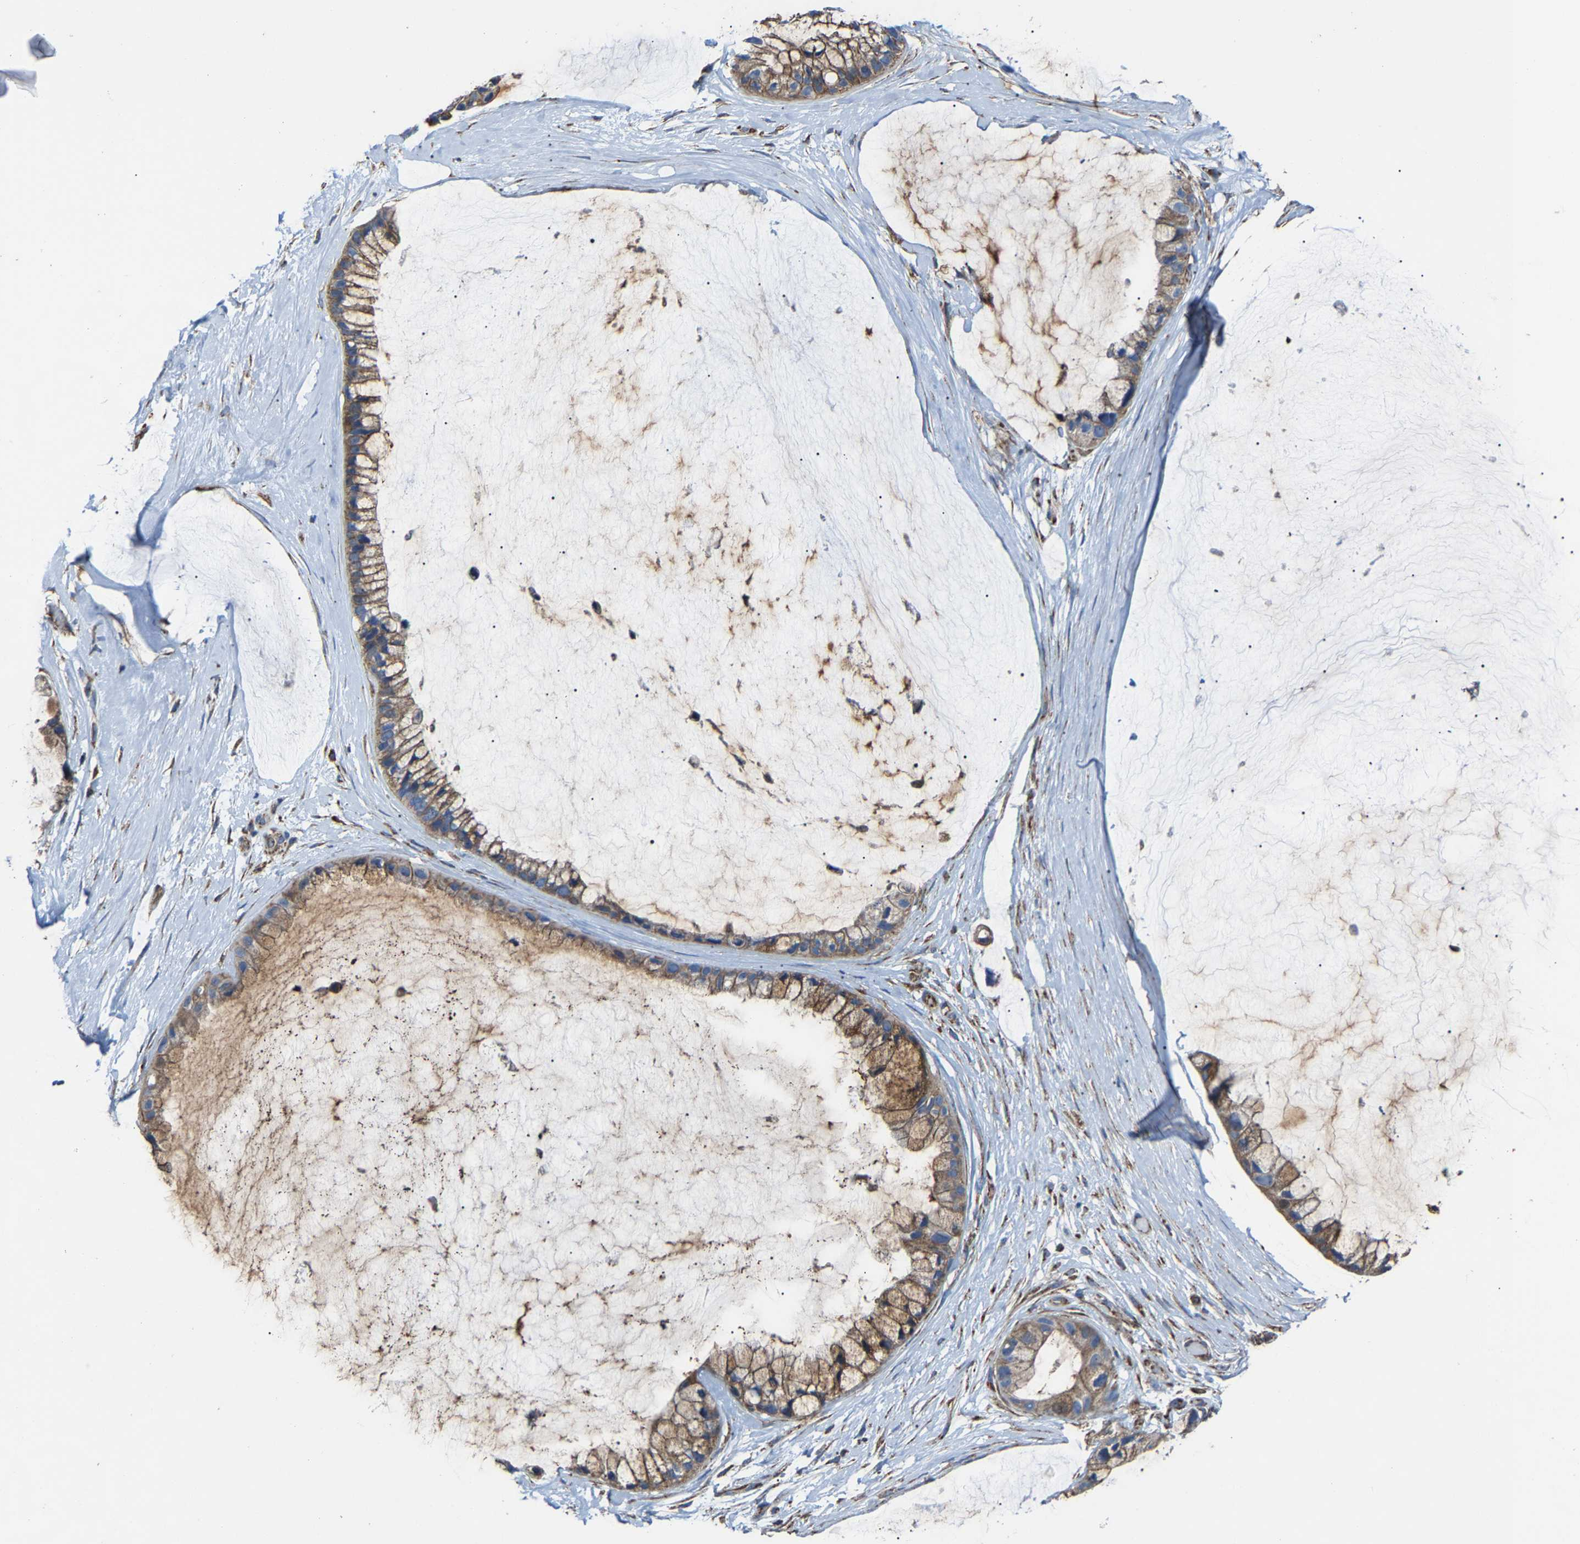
{"staining": {"intensity": "moderate", "quantity": ">75%", "location": "cytoplasmic/membranous"}, "tissue": "ovarian cancer", "cell_type": "Tumor cells", "image_type": "cancer", "snomed": [{"axis": "morphology", "description": "Cystadenocarcinoma, mucinous, NOS"}, {"axis": "topography", "description": "Ovary"}], "caption": "IHC photomicrograph of human ovarian cancer (mucinous cystadenocarcinoma) stained for a protein (brown), which displays medium levels of moderate cytoplasmic/membranous expression in about >75% of tumor cells.", "gene": "NDUFV3", "patient": {"sex": "female", "age": 39}}